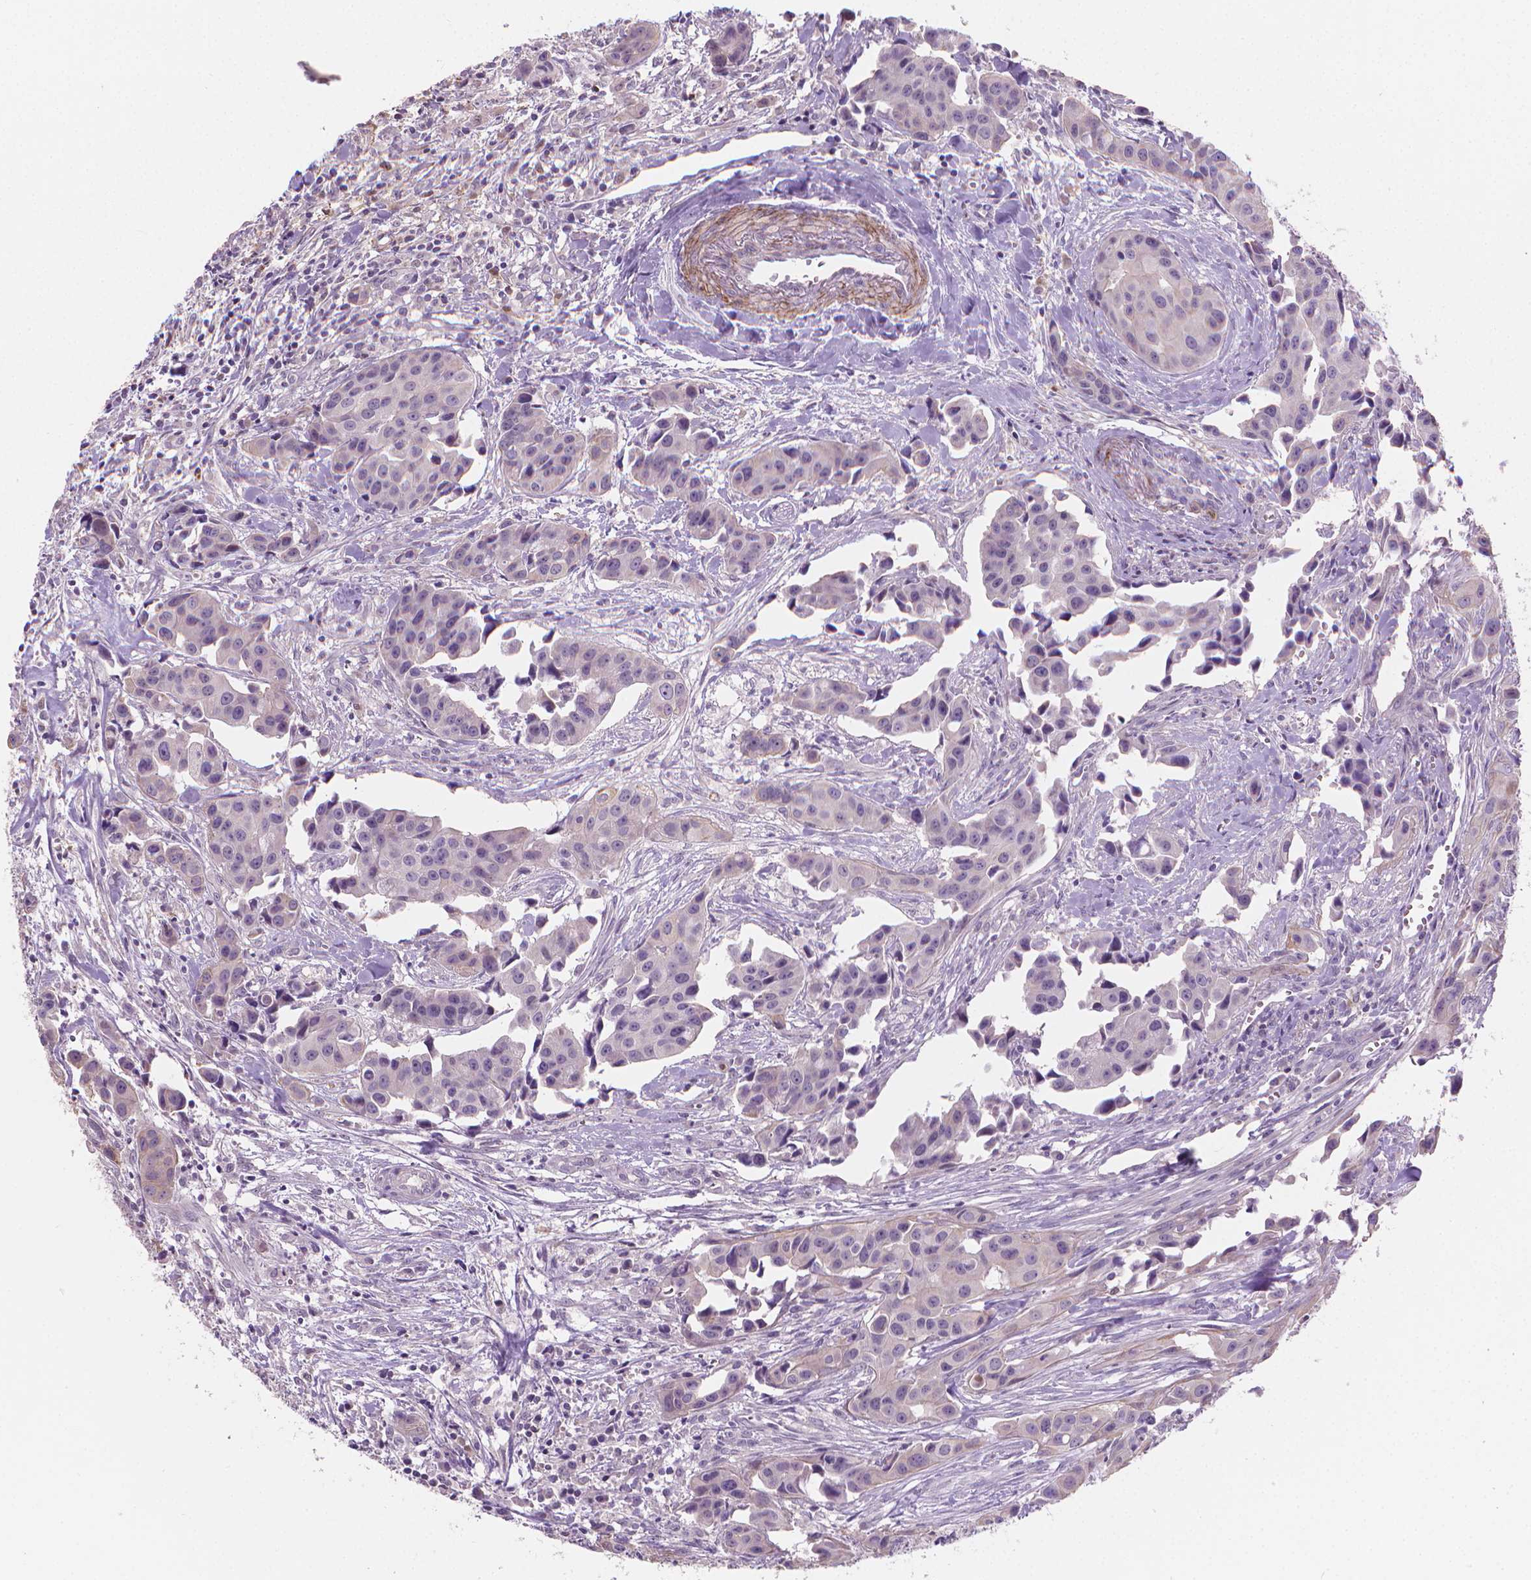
{"staining": {"intensity": "negative", "quantity": "none", "location": "none"}, "tissue": "head and neck cancer", "cell_type": "Tumor cells", "image_type": "cancer", "snomed": [{"axis": "morphology", "description": "Adenocarcinoma, NOS"}, {"axis": "topography", "description": "Head-Neck"}], "caption": "High power microscopy photomicrograph of an IHC micrograph of head and neck cancer, revealing no significant positivity in tumor cells.", "gene": "GSDMA", "patient": {"sex": "male", "age": 76}}